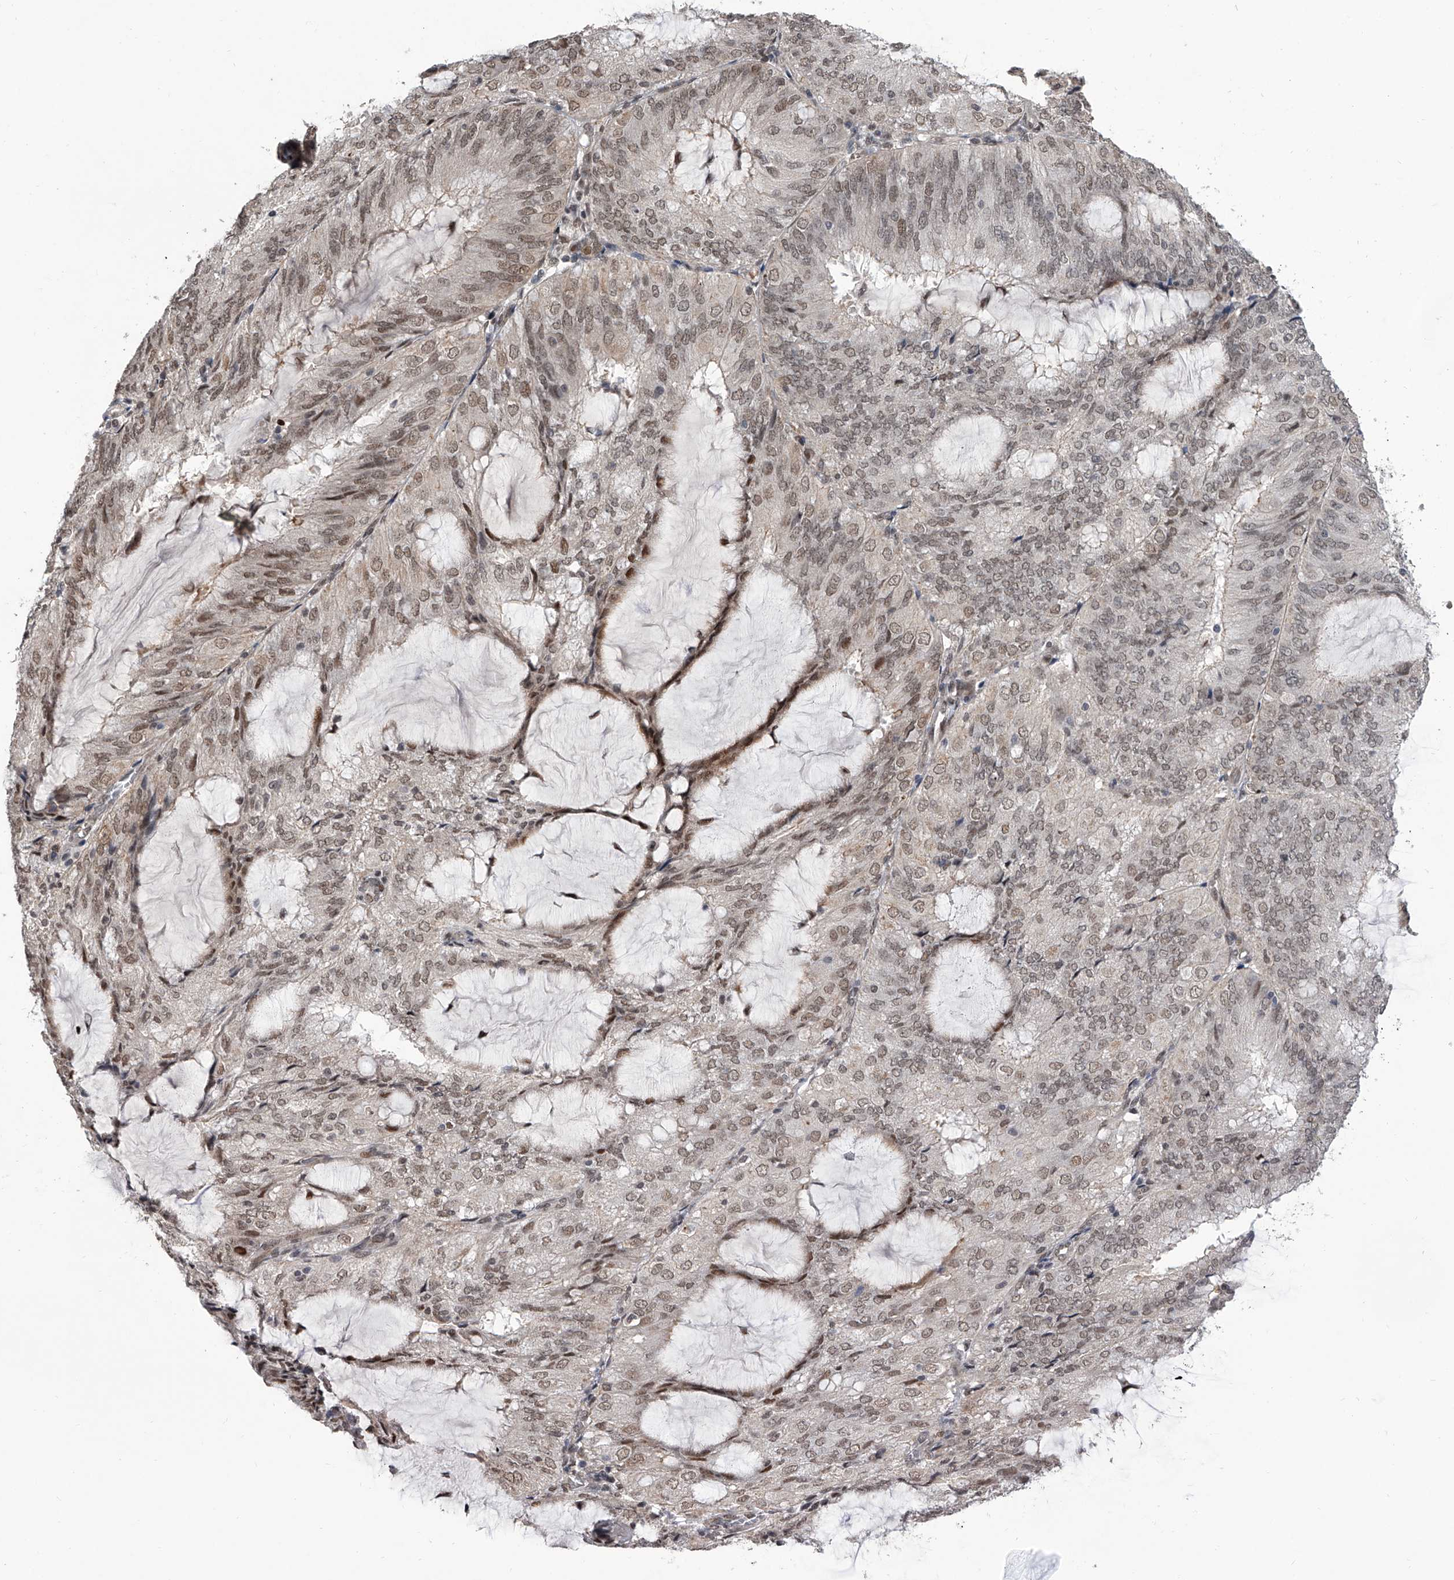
{"staining": {"intensity": "weak", "quantity": ">75%", "location": "nuclear"}, "tissue": "endometrial cancer", "cell_type": "Tumor cells", "image_type": "cancer", "snomed": [{"axis": "morphology", "description": "Adenocarcinoma, NOS"}, {"axis": "topography", "description": "Endometrium"}], "caption": "Protein staining reveals weak nuclear expression in approximately >75% of tumor cells in endometrial adenocarcinoma.", "gene": "ZNF426", "patient": {"sex": "female", "age": 81}}